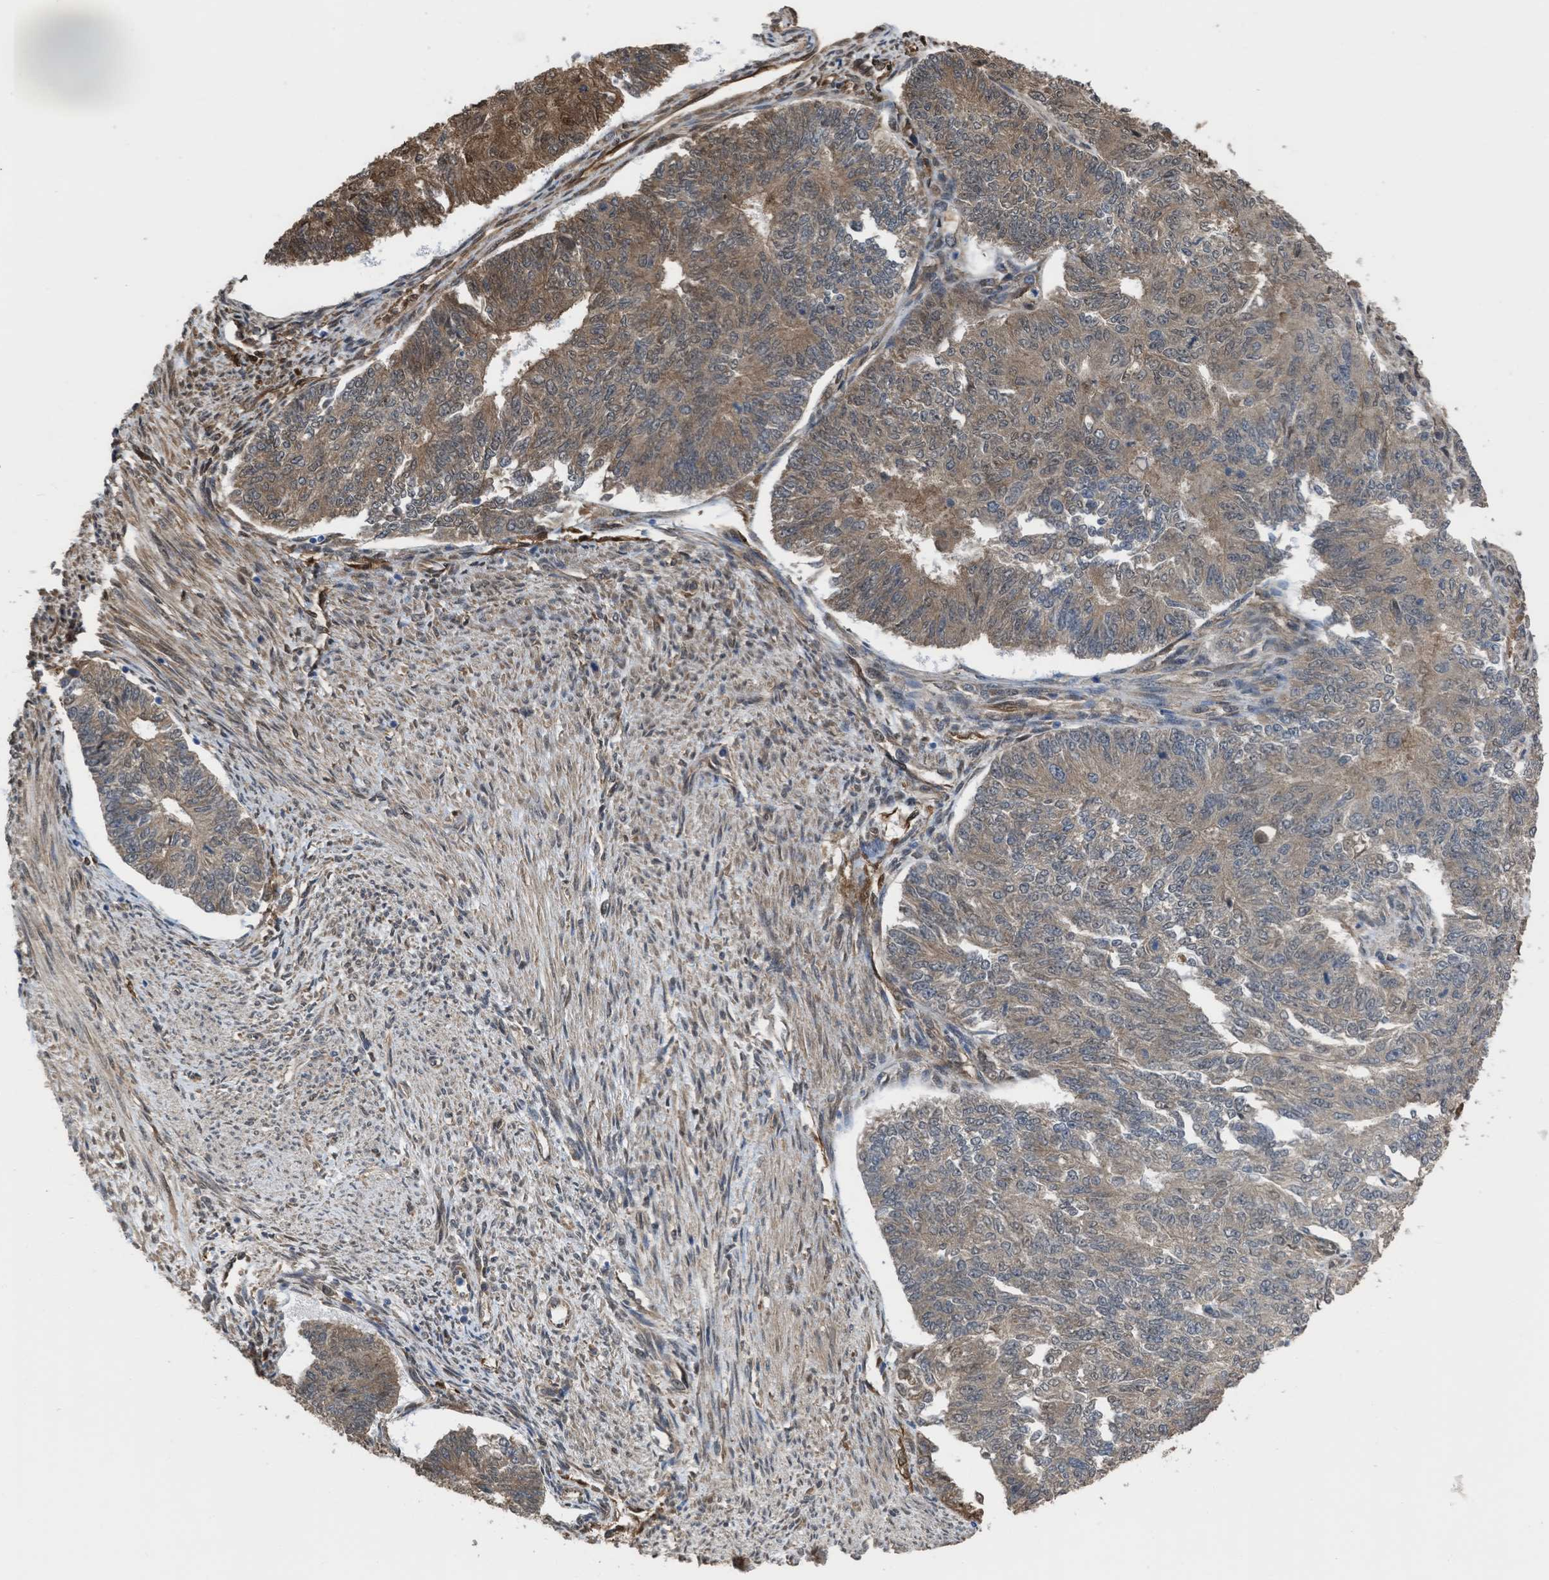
{"staining": {"intensity": "moderate", "quantity": ">75%", "location": "cytoplasmic/membranous"}, "tissue": "endometrial cancer", "cell_type": "Tumor cells", "image_type": "cancer", "snomed": [{"axis": "morphology", "description": "Adenocarcinoma, NOS"}, {"axis": "topography", "description": "Endometrium"}], "caption": "About >75% of tumor cells in endometrial adenocarcinoma demonstrate moderate cytoplasmic/membranous protein expression as visualized by brown immunohistochemical staining.", "gene": "YWHAG", "patient": {"sex": "female", "age": 32}}